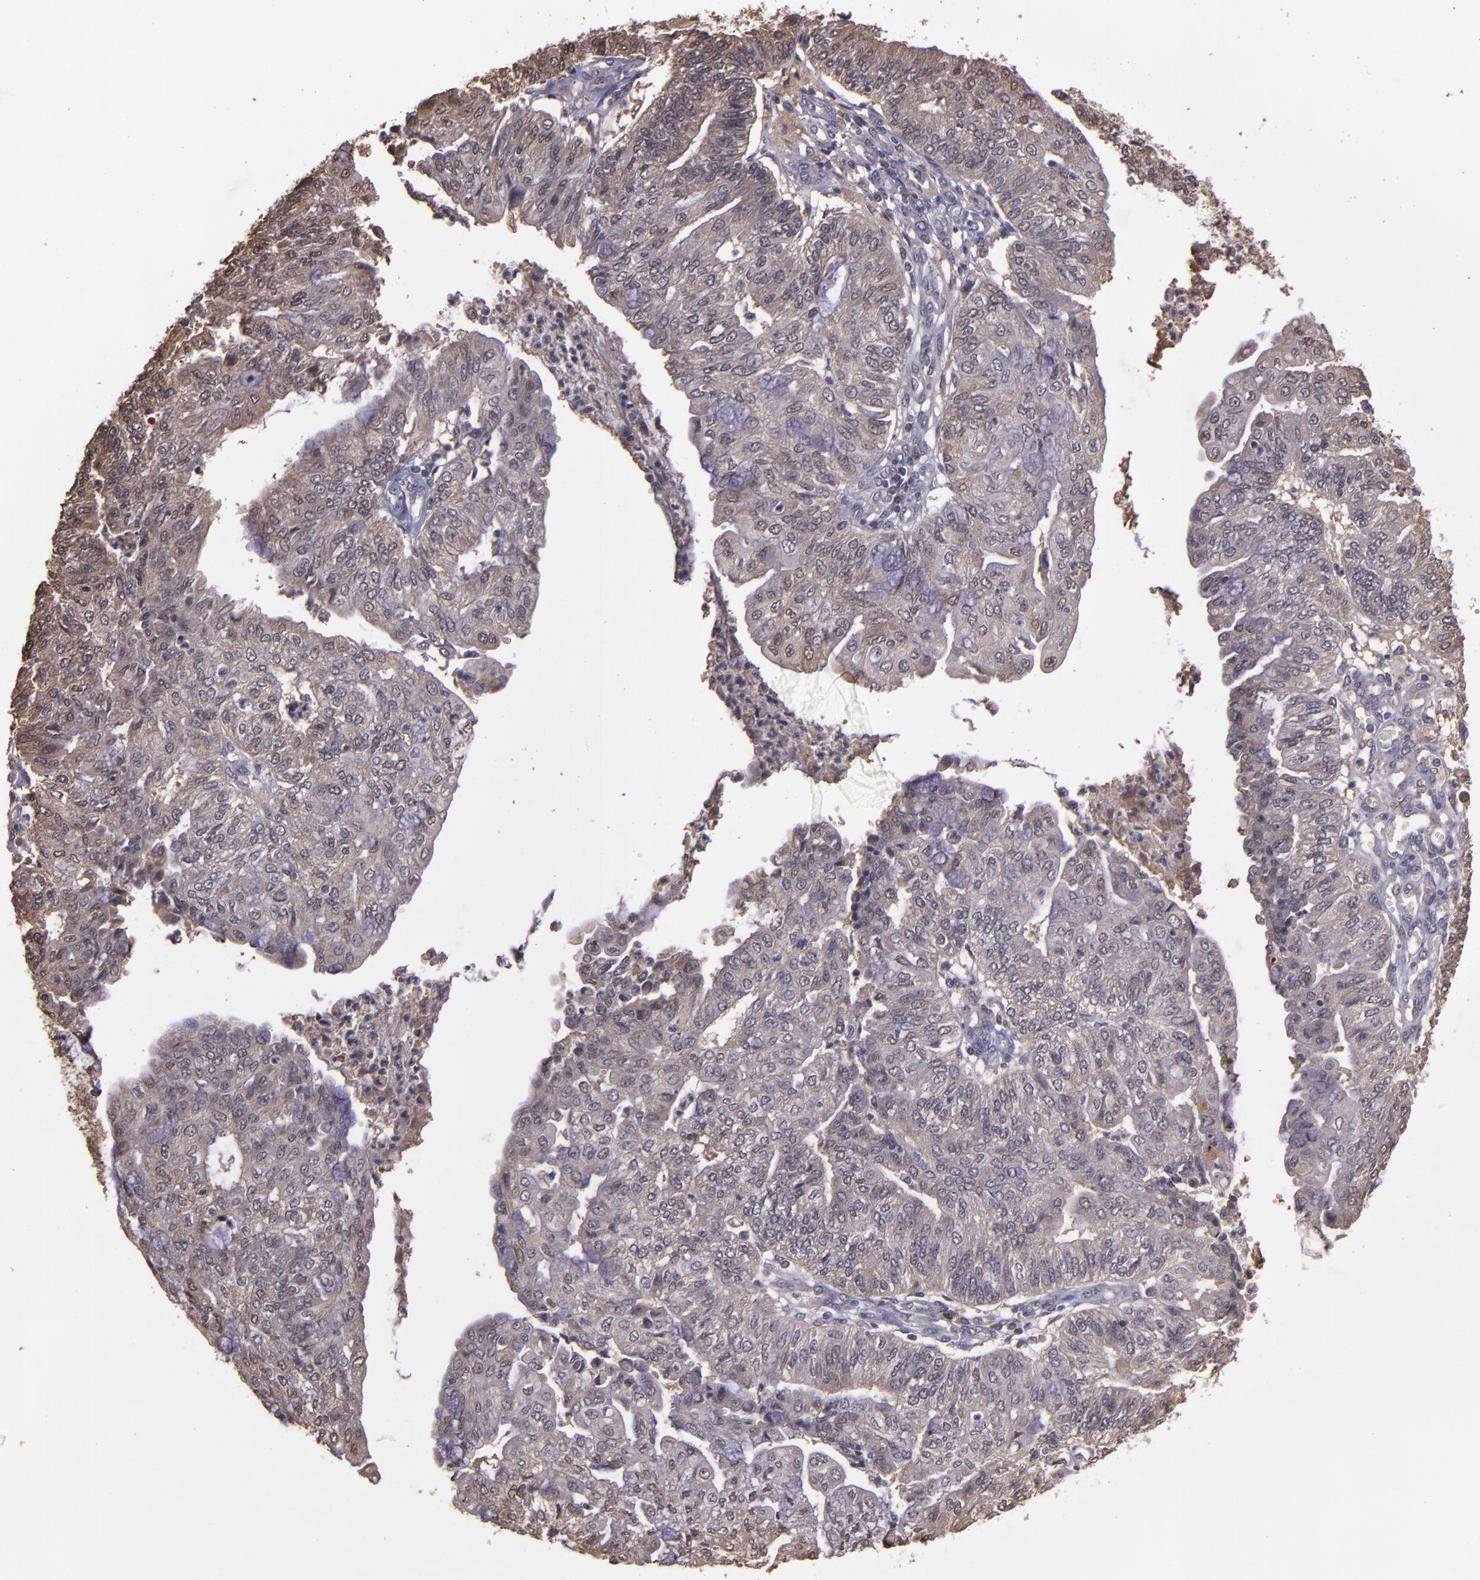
{"staining": {"intensity": "weak", "quantity": ">75%", "location": "cytoplasmic/membranous"}, "tissue": "endometrial cancer", "cell_type": "Tumor cells", "image_type": "cancer", "snomed": [{"axis": "morphology", "description": "Adenocarcinoma, NOS"}, {"axis": "topography", "description": "Endometrium"}], "caption": "The image exhibits immunohistochemical staining of adenocarcinoma (endometrial). There is weak cytoplasmic/membranous staining is present in about >75% of tumor cells.", "gene": "SERPINF2", "patient": {"sex": "female", "age": 59}}